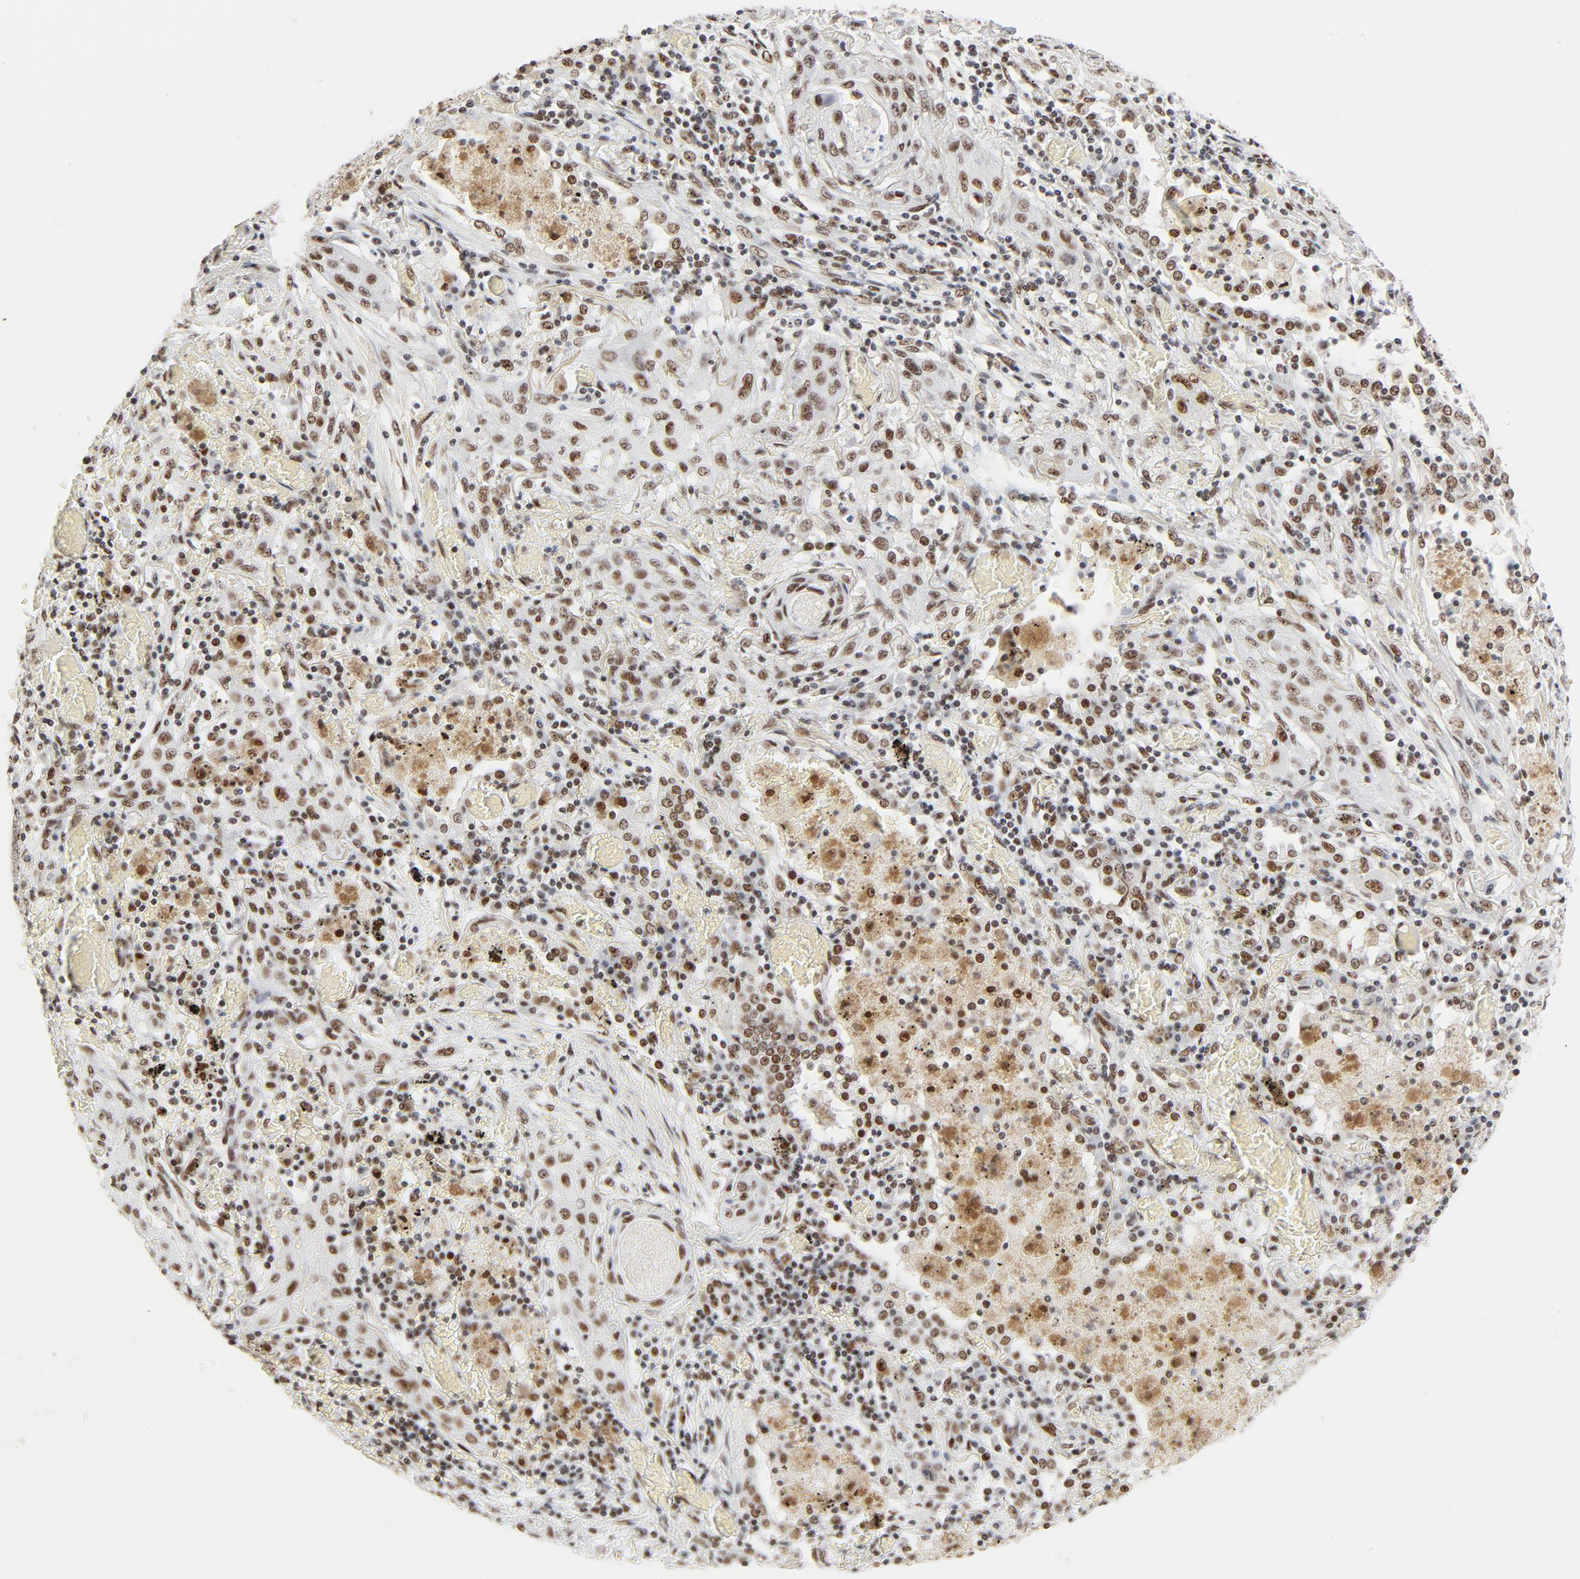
{"staining": {"intensity": "moderate", "quantity": ">75%", "location": "nuclear"}, "tissue": "lung cancer", "cell_type": "Tumor cells", "image_type": "cancer", "snomed": [{"axis": "morphology", "description": "Squamous cell carcinoma, NOS"}, {"axis": "topography", "description": "Lung"}], "caption": "Lung cancer stained with DAB (3,3'-diaminobenzidine) IHC reveals medium levels of moderate nuclear expression in approximately >75% of tumor cells. The protein is shown in brown color, while the nuclei are stained blue.", "gene": "GTF2H1", "patient": {"sex": "female", "age": 47}}